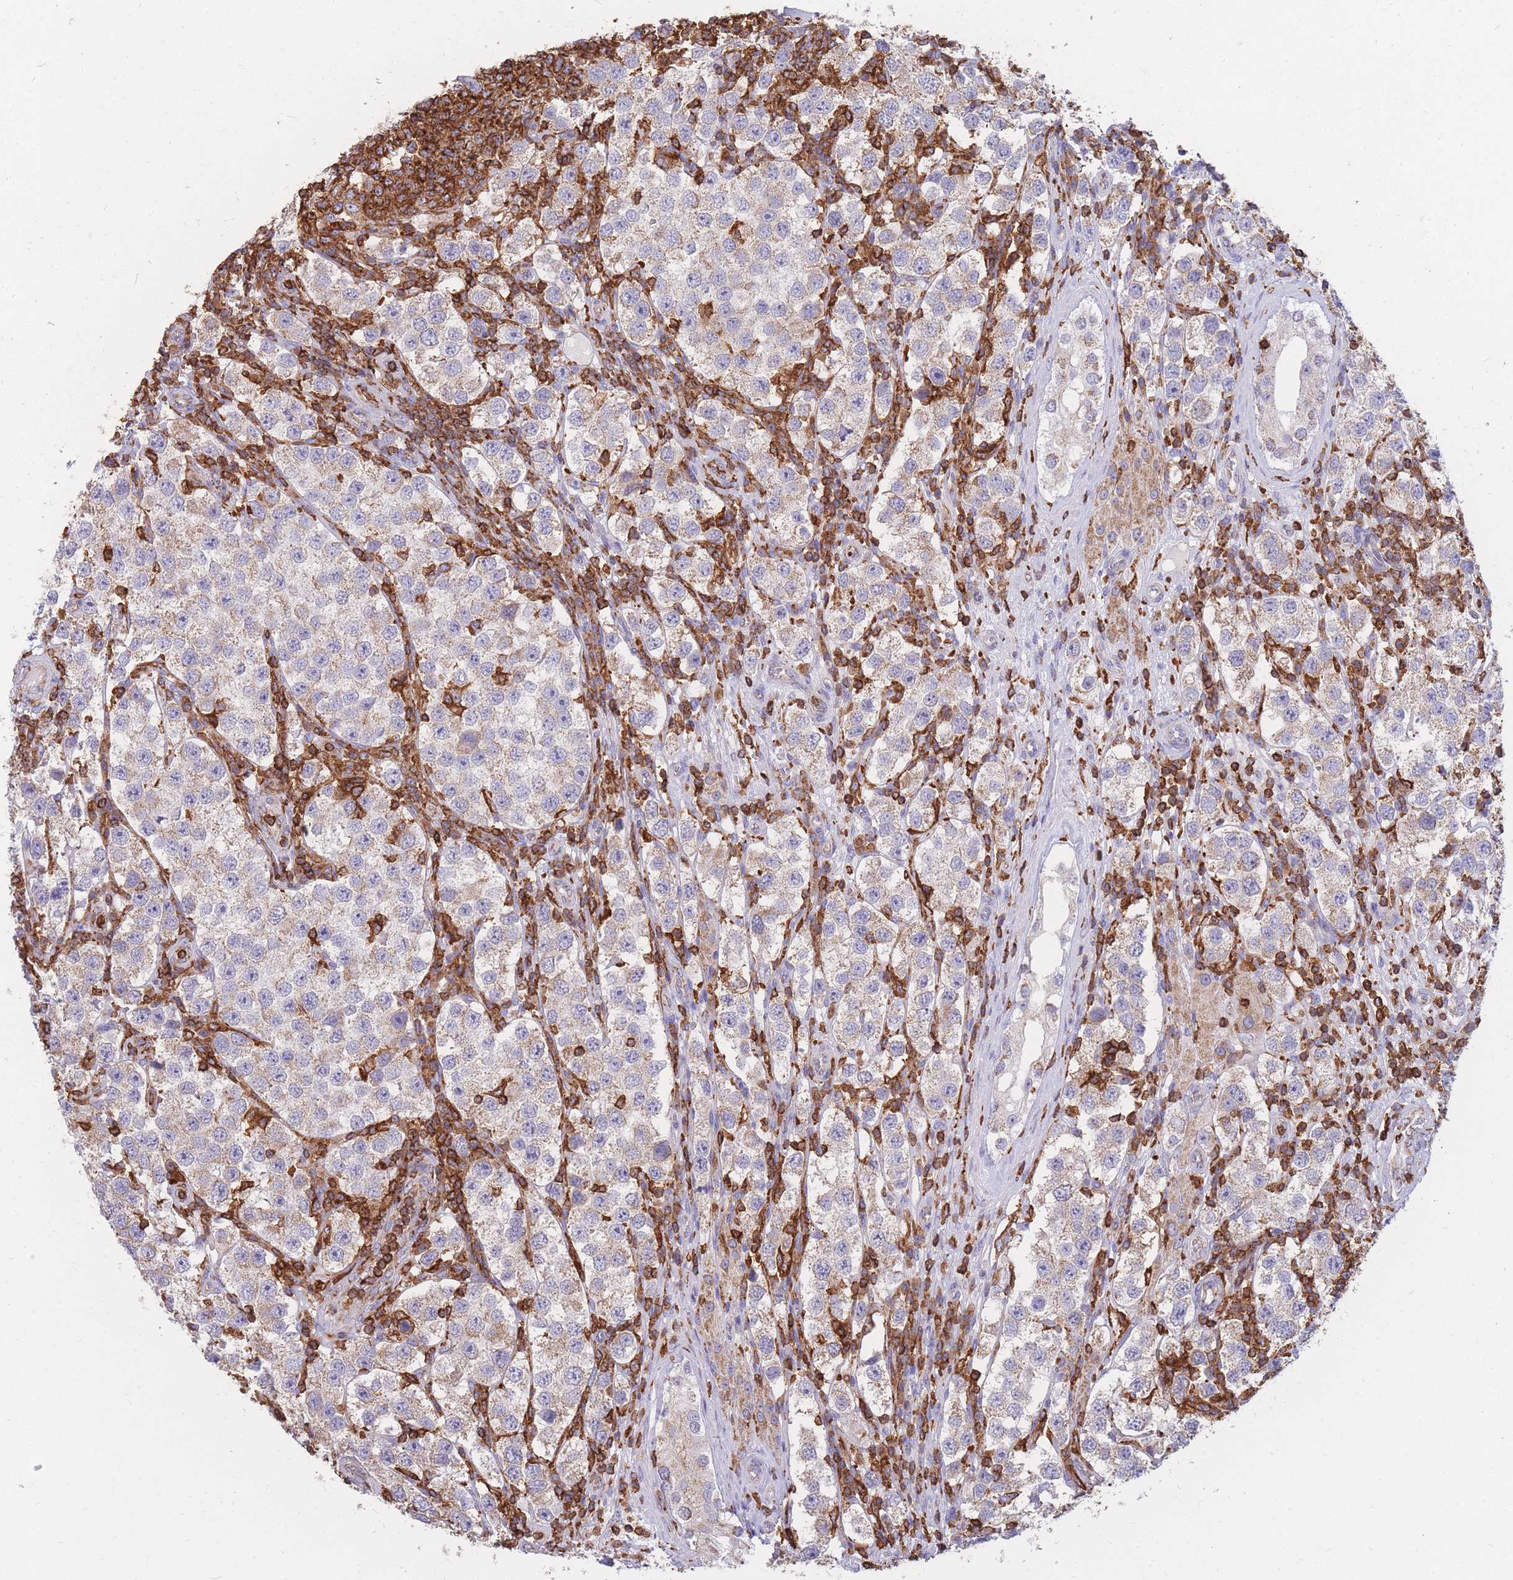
{"staining": {"intensity": "weak", "quantity": "25%-75%", "location": "cytoplasmic/membranous"}, "tissue": "testis cancer", "cell_type": "Tumor cells", "image_type": "cancer", "snomed": [{"axis": "morphology", "description": "Seminoma, NOS"}, {"axis": "topography", "description": "Testis"}], "caption": "Protein analysis of seminoma (testis) tissue exhibits weak cytoplasmic/membranous expression in about 25%-75% of tumor cells.", "gene": "MRPL54", "patient": {"sex": "male", "age": 37}}